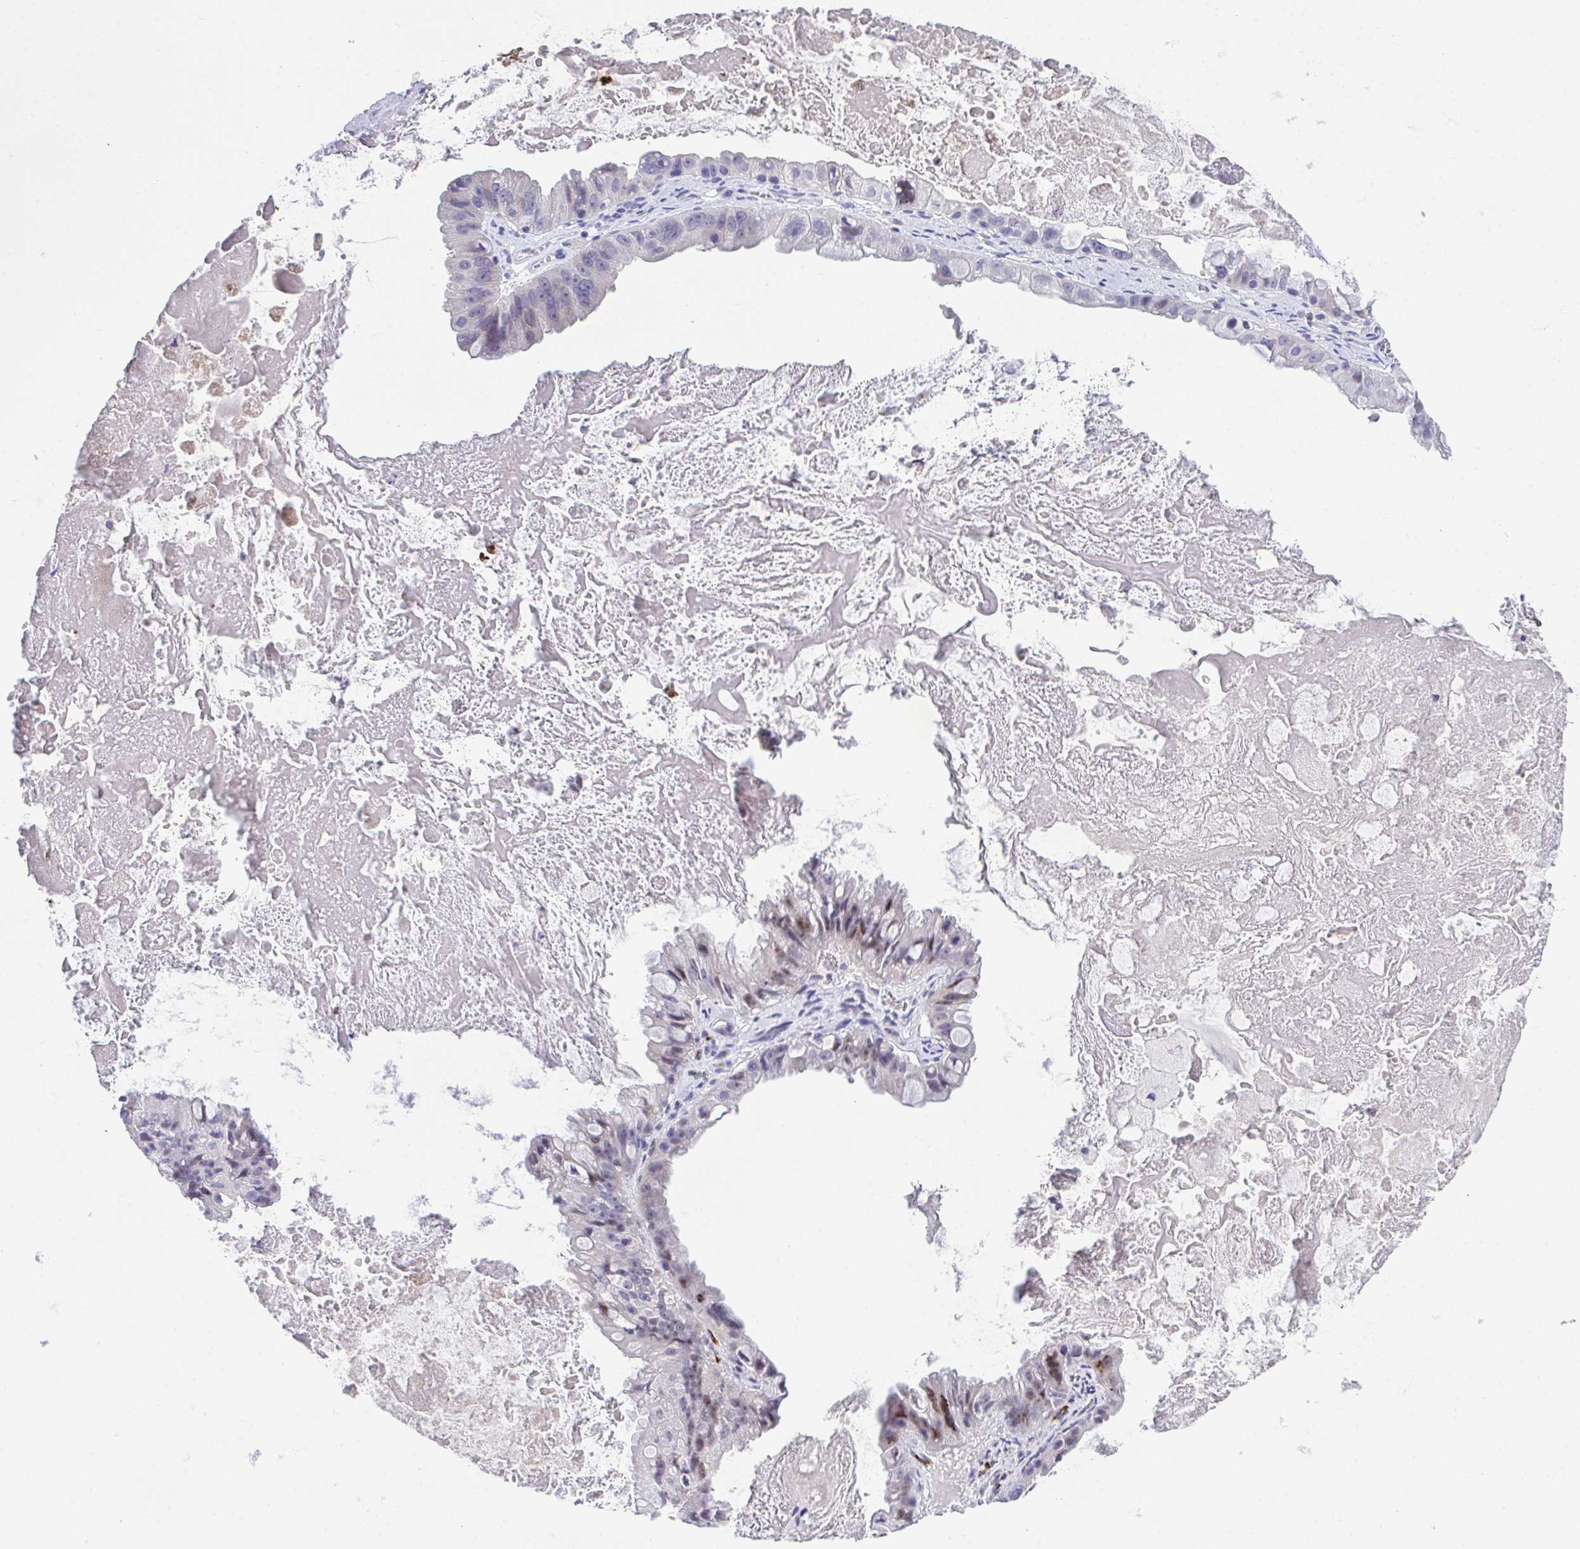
{"staining": {"intensity": "moderate", "quantity": "<25%", "location": "nuclear"}, "tissue": "ovarian cancer", "cell_type": "Tumor cells", "image_type": "cancer", "snomed": [{"axis": "morphology", "description": "Cystadenocarcinoma, mucinous, NOS"}, {"axis": "topography", "description": "Ovary"}], "caption": "IHC image of neoplastic tissue: ovarian cancer (mucinous cystadenocarcinoma) stained using IHC exhibits low levels of moderate protein expression localized specifically in the nuclear of tumor cells, appearing as a nuclear brown color.", "gene": "HOXB4", "patient": {"sex": "female", "age": 61}}